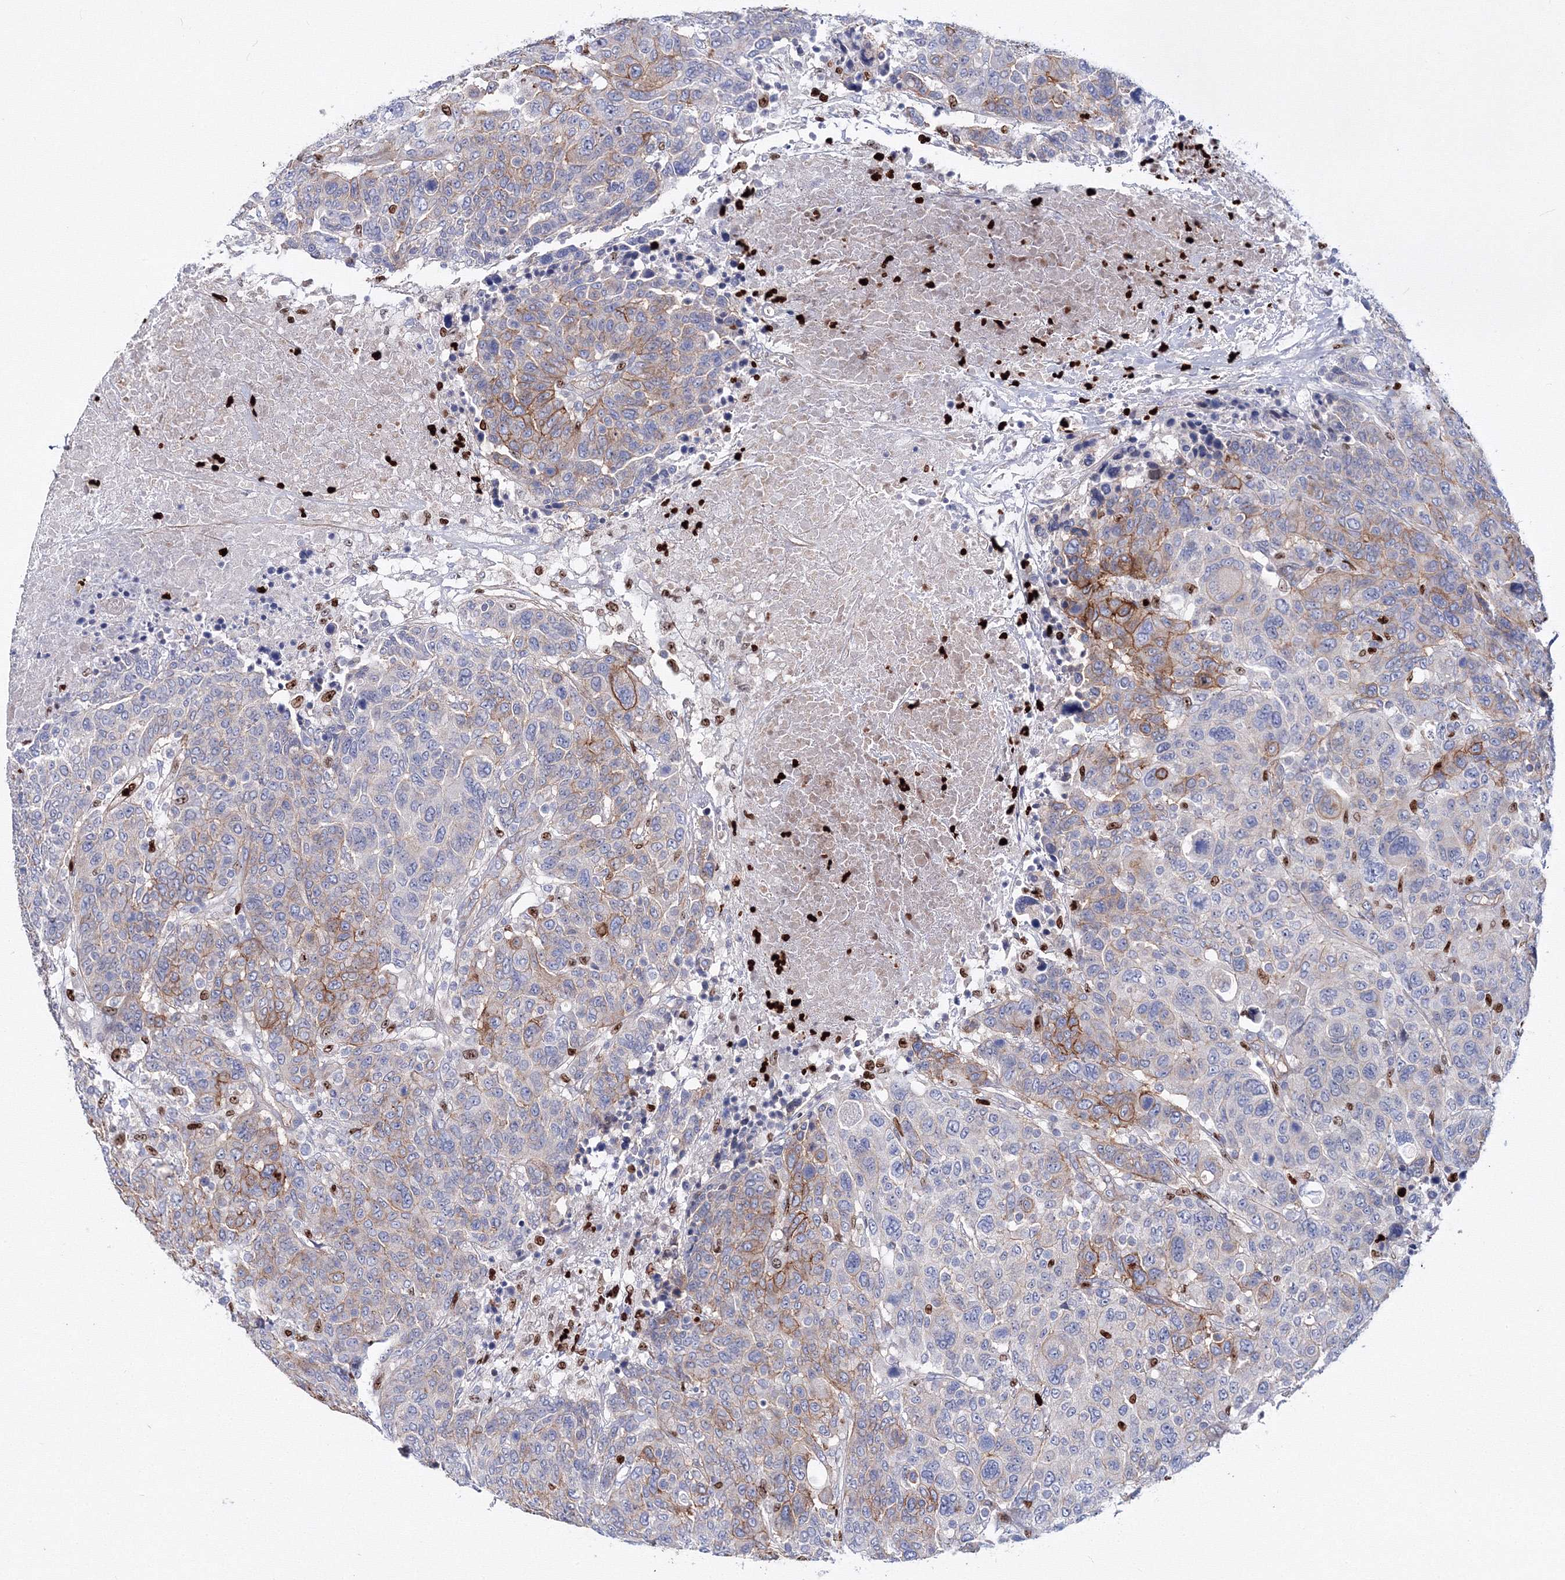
{"staining": {"intensity": "moderate", "quantity": "<25%", "location": "cytoplasmic/membranous"}, "tissue": "breast cancer", "cell_type": "Tumor cells", "image_type": "cancer", "snomed": [{"axis": "morphology", "description": "Duct carcinoma"}, {"axis": "topography", "description": "Breast"}], "caption": "IHC (DAB (3,3'-diaminobenzidine)) staining of human breast cancer demonstrates moderate cytoplasmic/membranous protein expression in approximately <25% of tumor cells.", "gene": "C11orf52", "patient": {"sex": "female", "age": 37}}